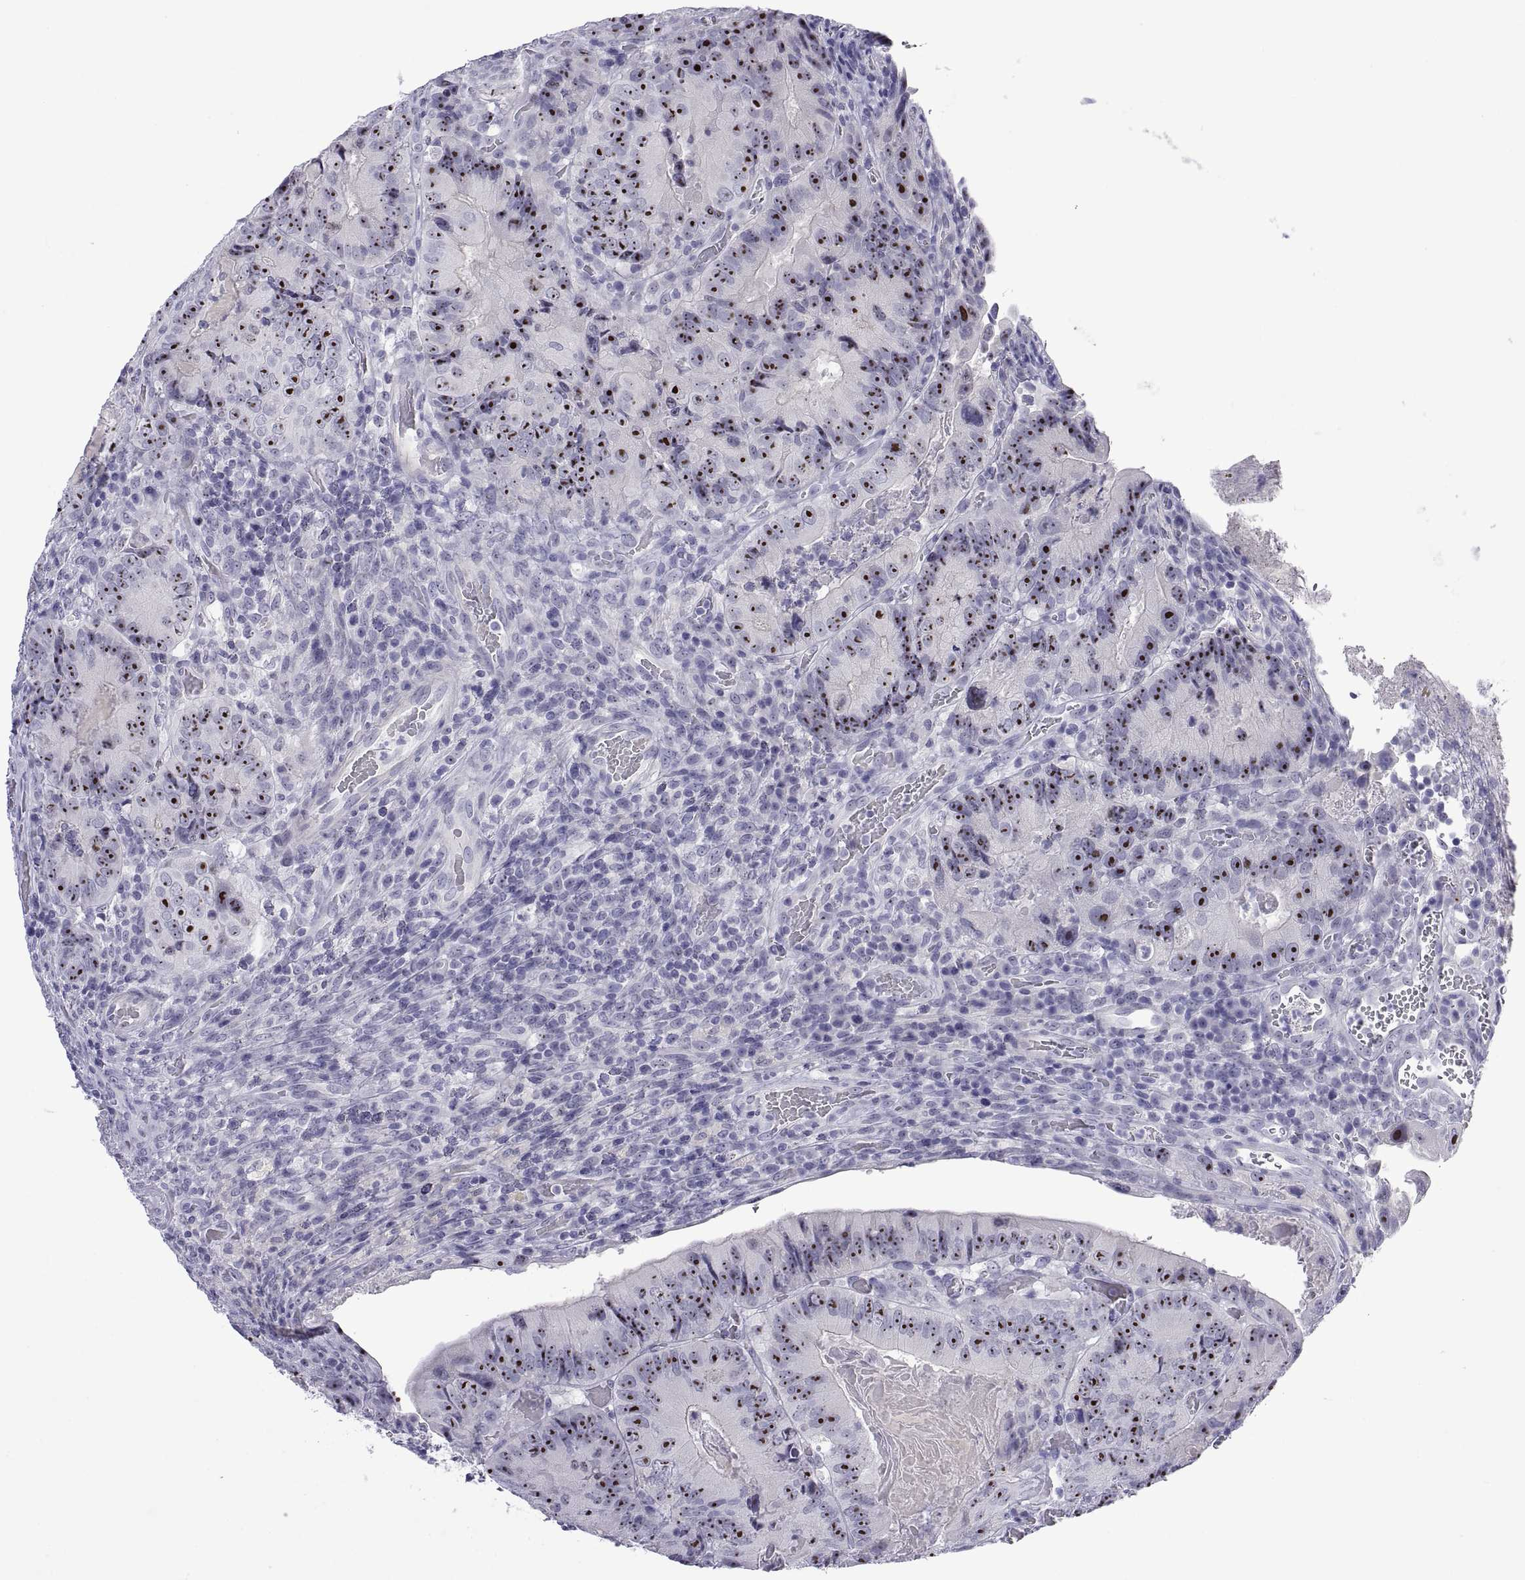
{"staining": {"intensity": "strong", "quantity": ">75%", "location": "nuclear"}, "tissue": "colorectal cancer", "cell_type": "Tumor cells", "image_type": "cancer", "snomed": [{"axis": "morphology", "description": "Adenocarcinoma, NOS"}, {"axis": "topography", "description": "Colon"}], "caption": "IHC of adenocarcinoma (colorectal) exhibits high levels of strong nuclear expression in about >75% of tumor cells.", "gene": "VSX2", "patient": {"sex": "female", "age": 86}}